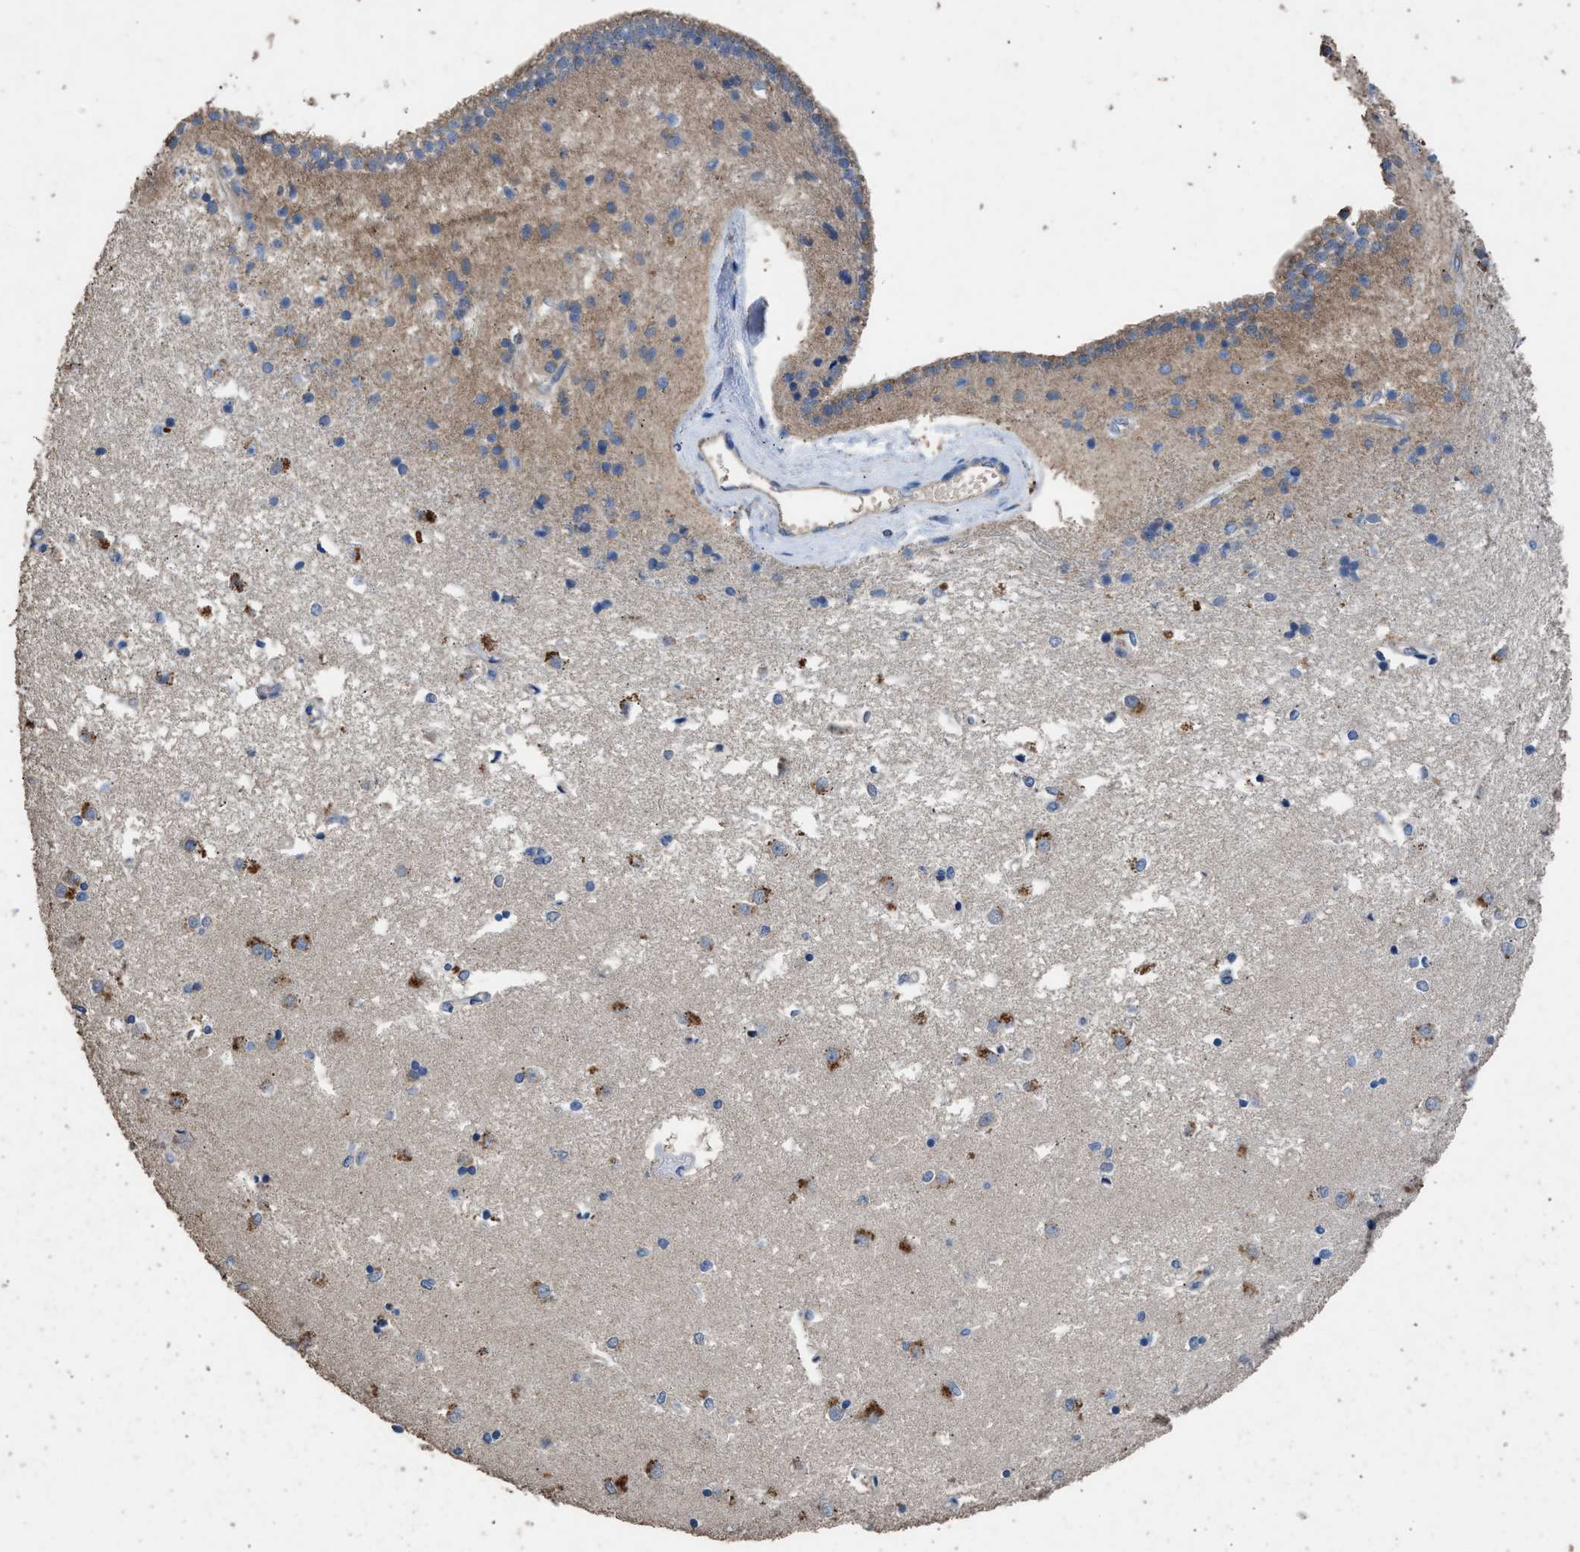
{"staining": {"intensity": "weak", "quantity": "<25%", "location": "cytoplasmic/membranous"}, "tissue": "caudate", "cell_type": "Glial cells", "image_type": "normal", "snomed": [{"axis": "morphology", "description": "Normal tissue, NOS"}, {"axis": "topography", "description": "Lateral ventricle wall"}], "caption": "Glial cells show no significant protein expression in unremarkable caudate.", "gene": "ITSN1", "patient": {"sex": "male", "age": 45}}